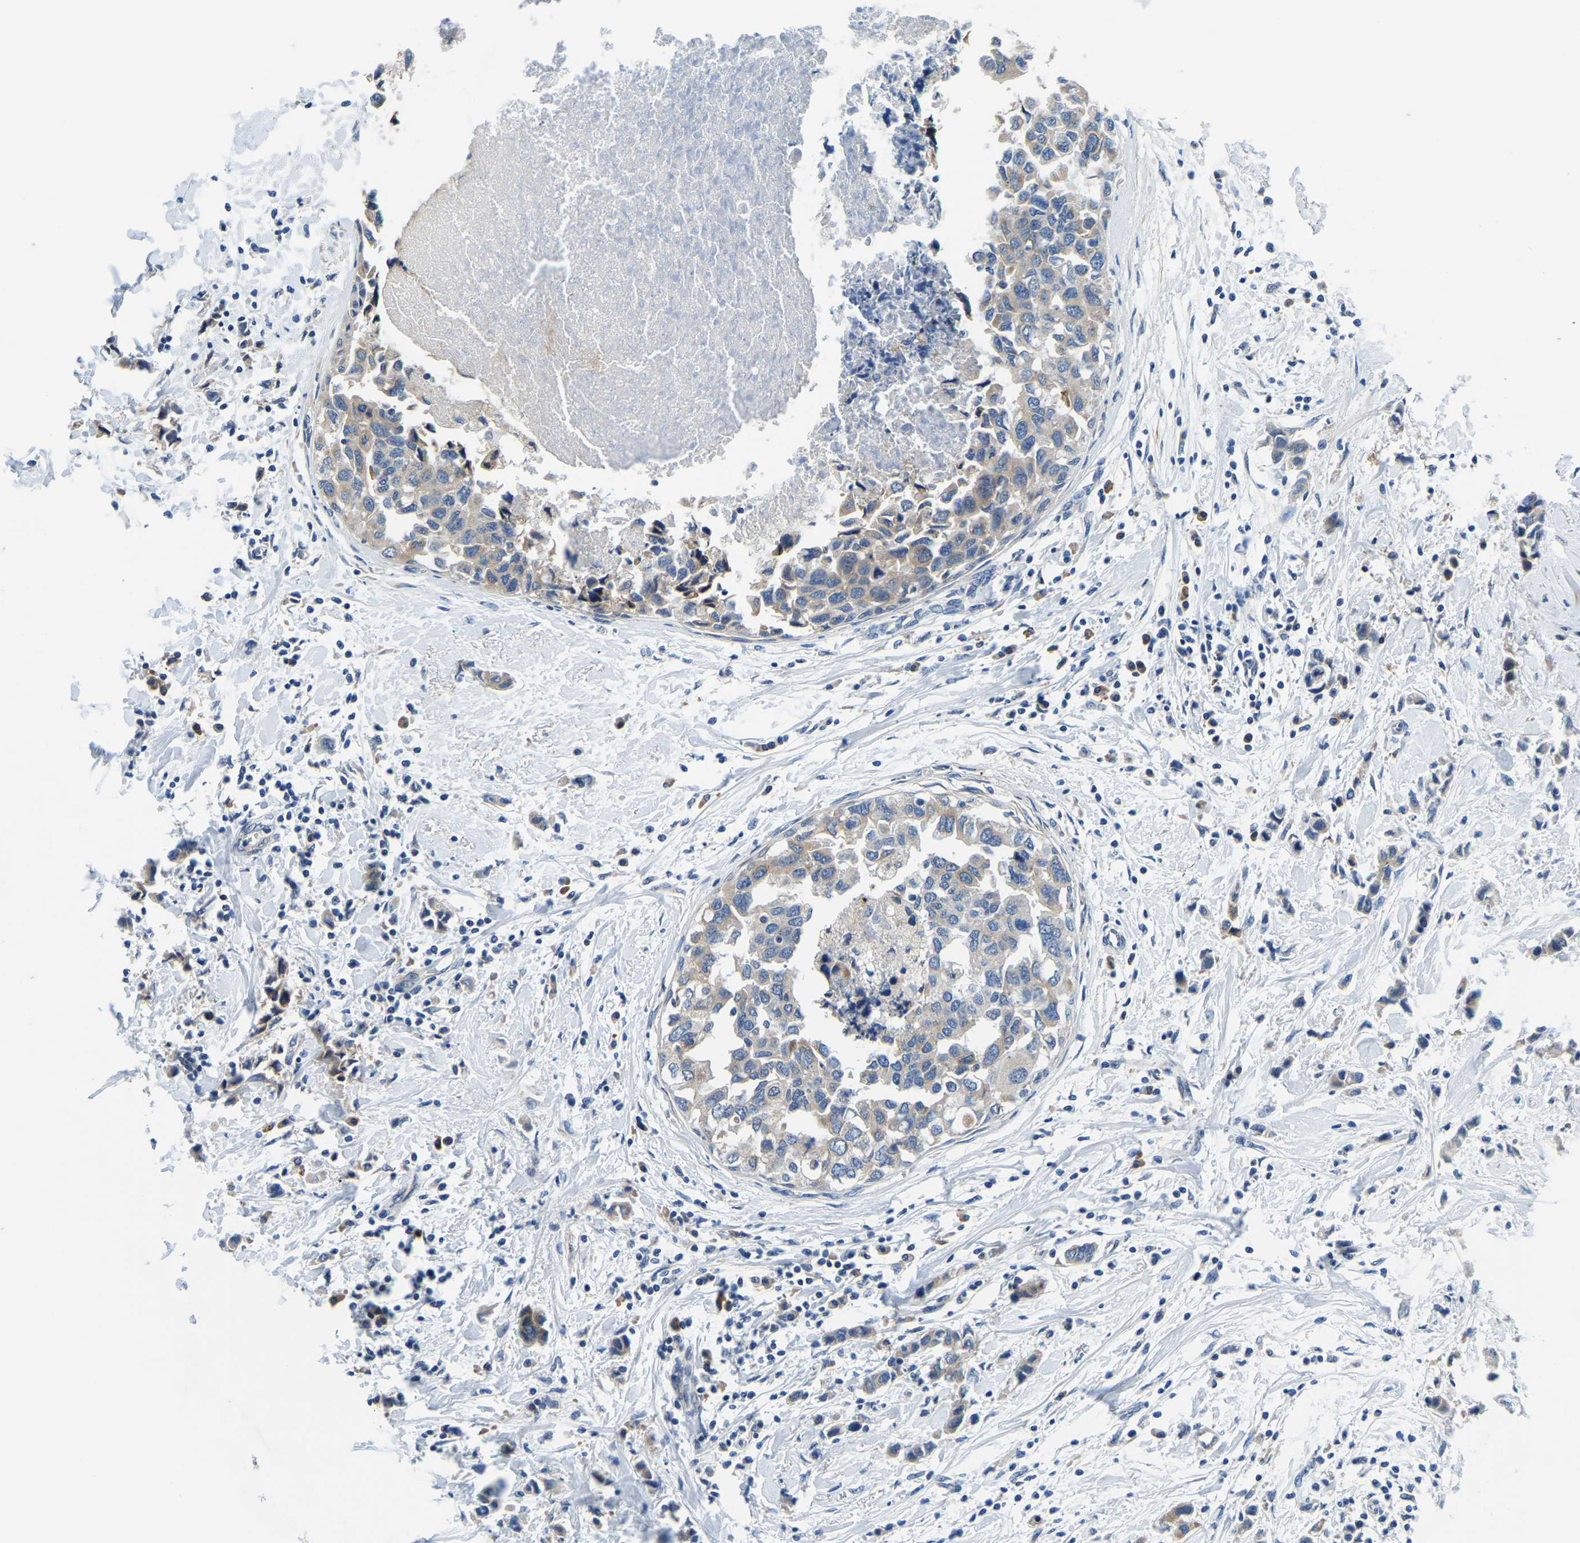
{"staining": {"intensity": "moderate", "quantity": "25%-75%", "location": "cytoplasmic/membranous"}, "tissue": "breast cancer", "cell_type": "Tumor cells", "image_type": "cancer", "snomed": [{"axis": "morphology", "description": "Normal tissue, NOS"}, {"axis": "morphology", "description": "Duct carcinoma"}, {"axis": "topography", "description": "Breast"}], "caption": "Immunohistochemistry of human breast infiltrating ductal carcinoma demonstrates medium levels of moderate cytoplasmic/membranous staining in approximately 25%-75% of tumor cells. Using DAB (3,3'-diaminobenzidine) (brown) and hematoxylin (blue) stains, captured at high magnification using brightfield microscopy.", "gene": "LIAS", "patient": {"sex": "female", "age": 50}}